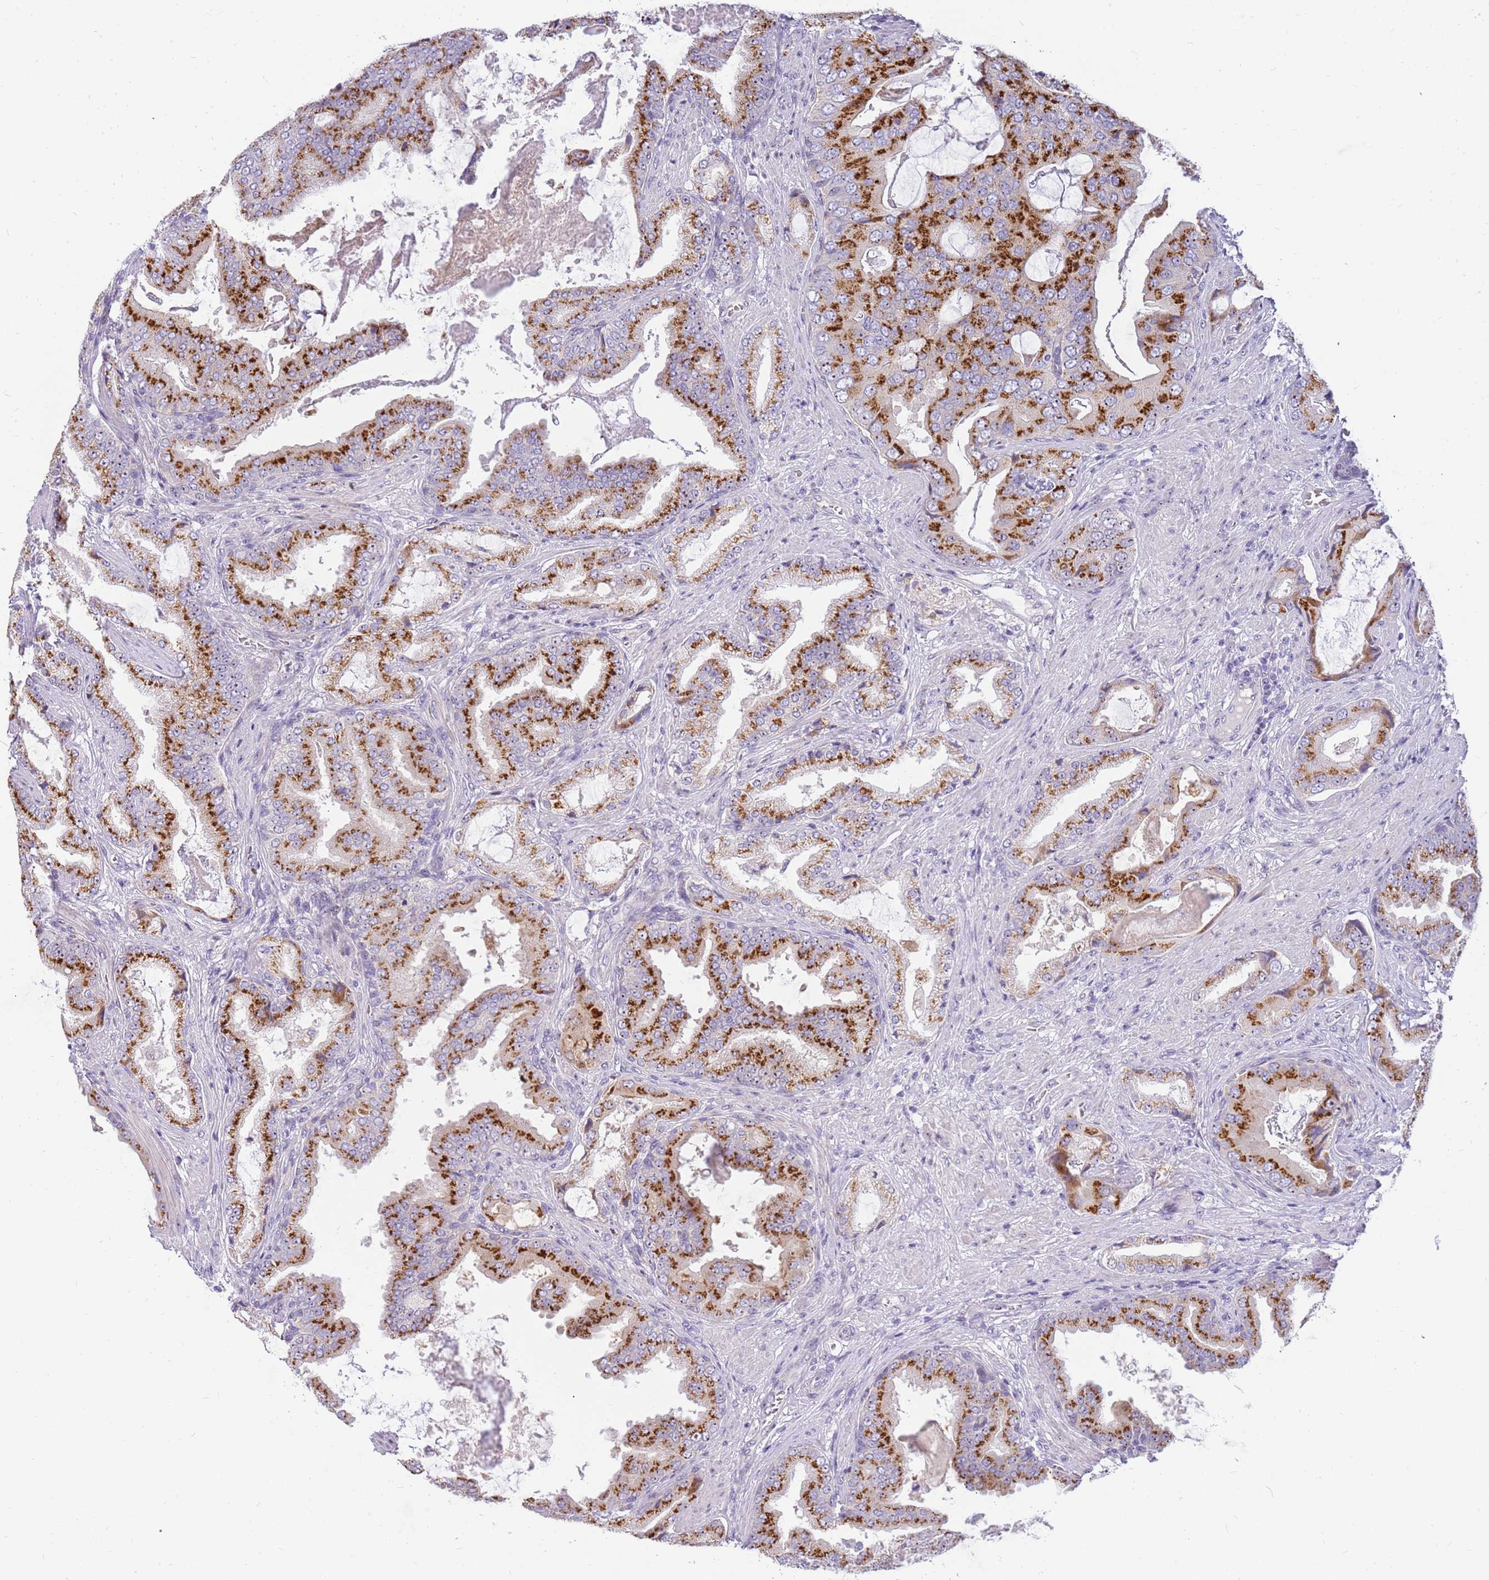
{"staining": {"intensity": "strong", "quantity": ">75%", "location": "cytoplasmic/membranous"}, "tissue": "prostate cancer", "cell_type": "Tumor cells", "image_type": "cancer", "snomed": [{"axis": "morphology", "description": "Adenocarcinoma, High grade"}, {"axis": "topography", "description": "Prostate"}], "caption": "Immunohistochemical staining of prostate cancer (adenocarcinoma (high-grade)) shows high levels of strong cytoplasmic/membranous expression in approximately >75% of tumor cells.", "gene": "DNAJA3", "patient": {"sex": "male", "age": 68}}